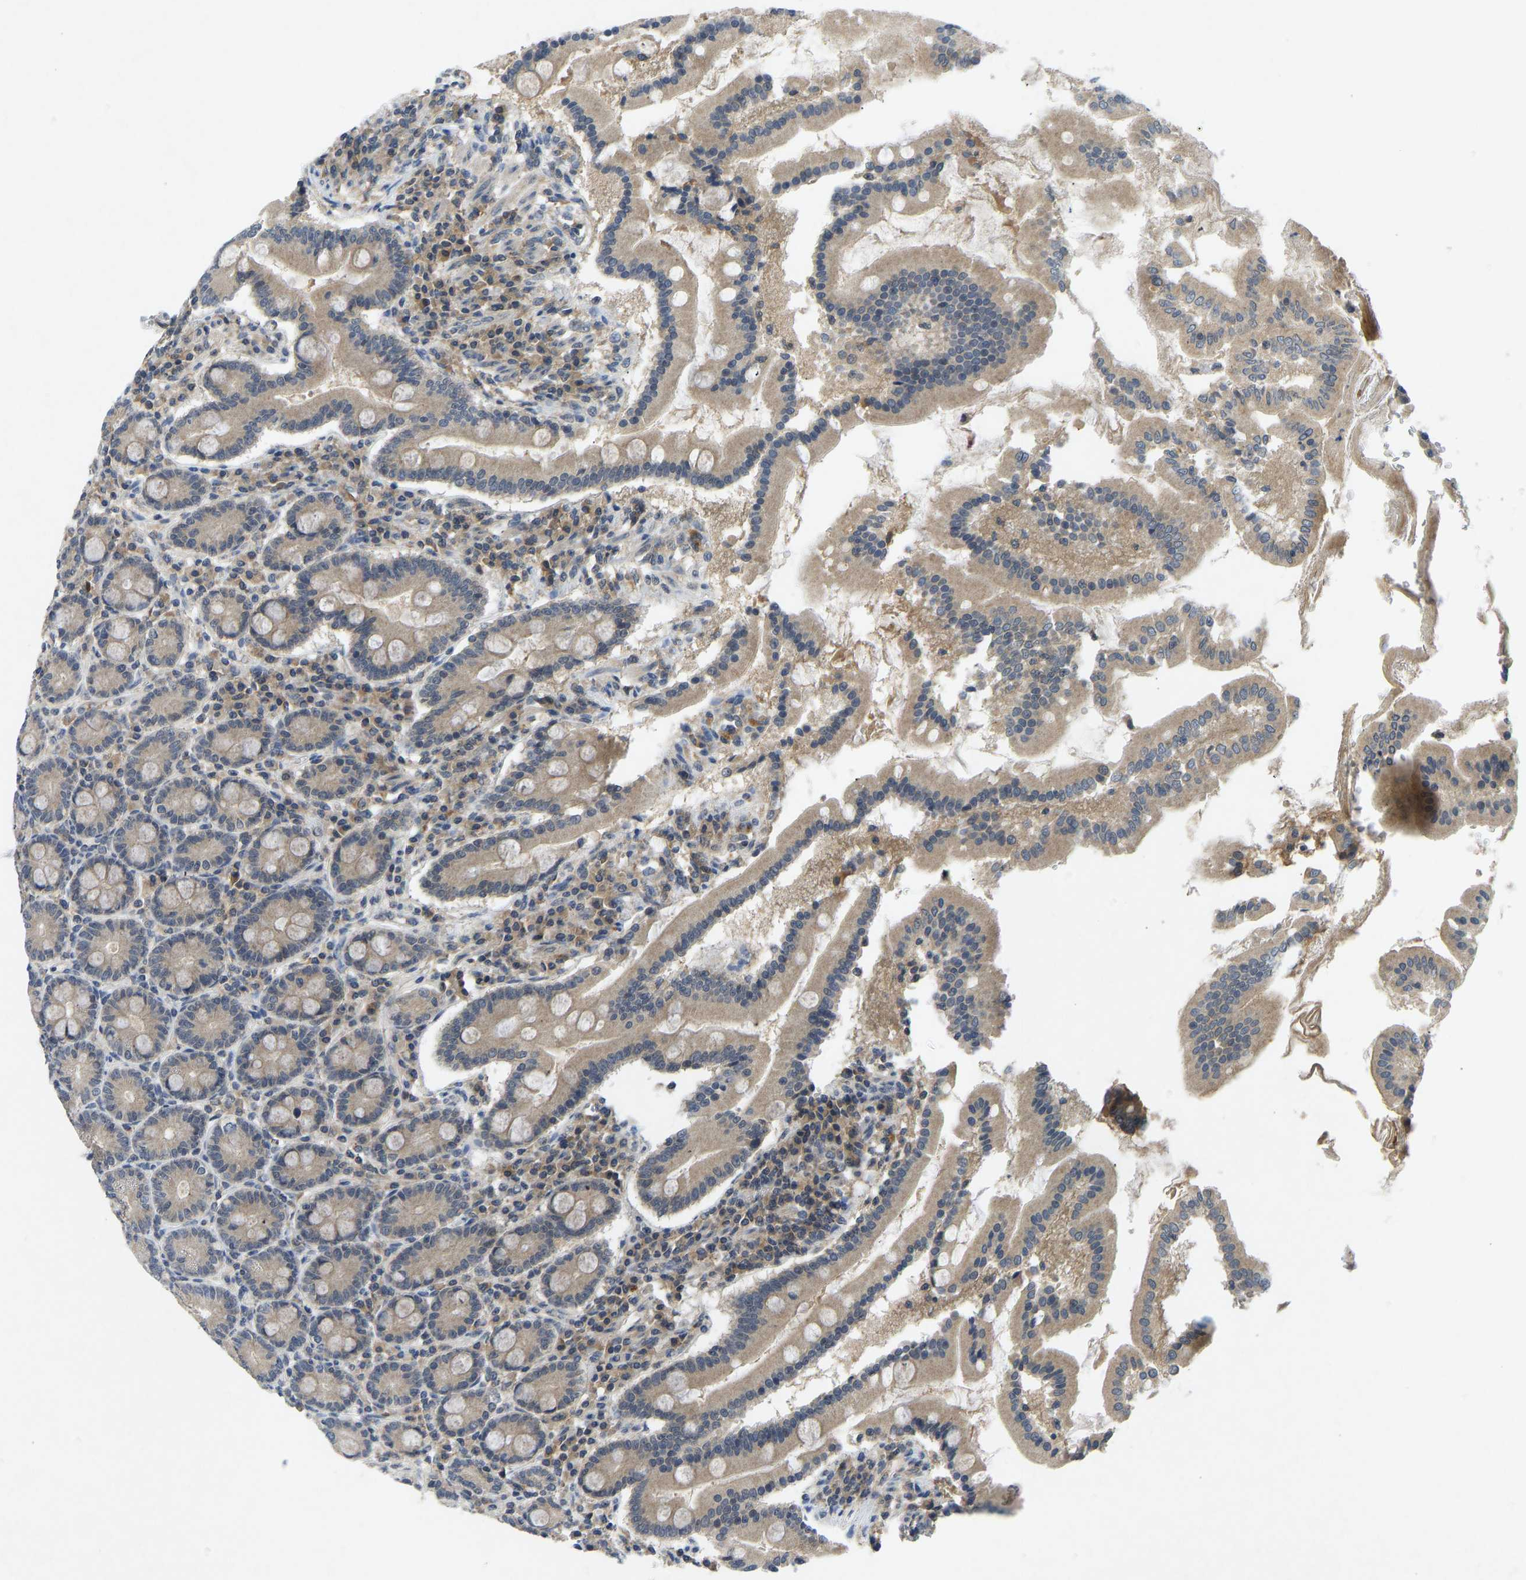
{"staining": {"intensity": "moderate", "quantity": ">75%", "location": "cytoplasmic/membranous"}, "tissue": "duodenum", "cell_type": "Glandular cells", "image_type": "normal", "snomed": [{"axis": "morphology", "description": "Normal tissue, NOS"}, {"axis": "topography", "description": "Duodenum"}], "caption": "DAB (3,3'-diaminobenzidine) immunohistochemical staining of unremarkable duodenum displays moderate cytoplasmic/membranous protein positivity in approximately >75% of glandular cells.", "gene": "PDE7A", "patient": {"sex": "male", "age": 50}}